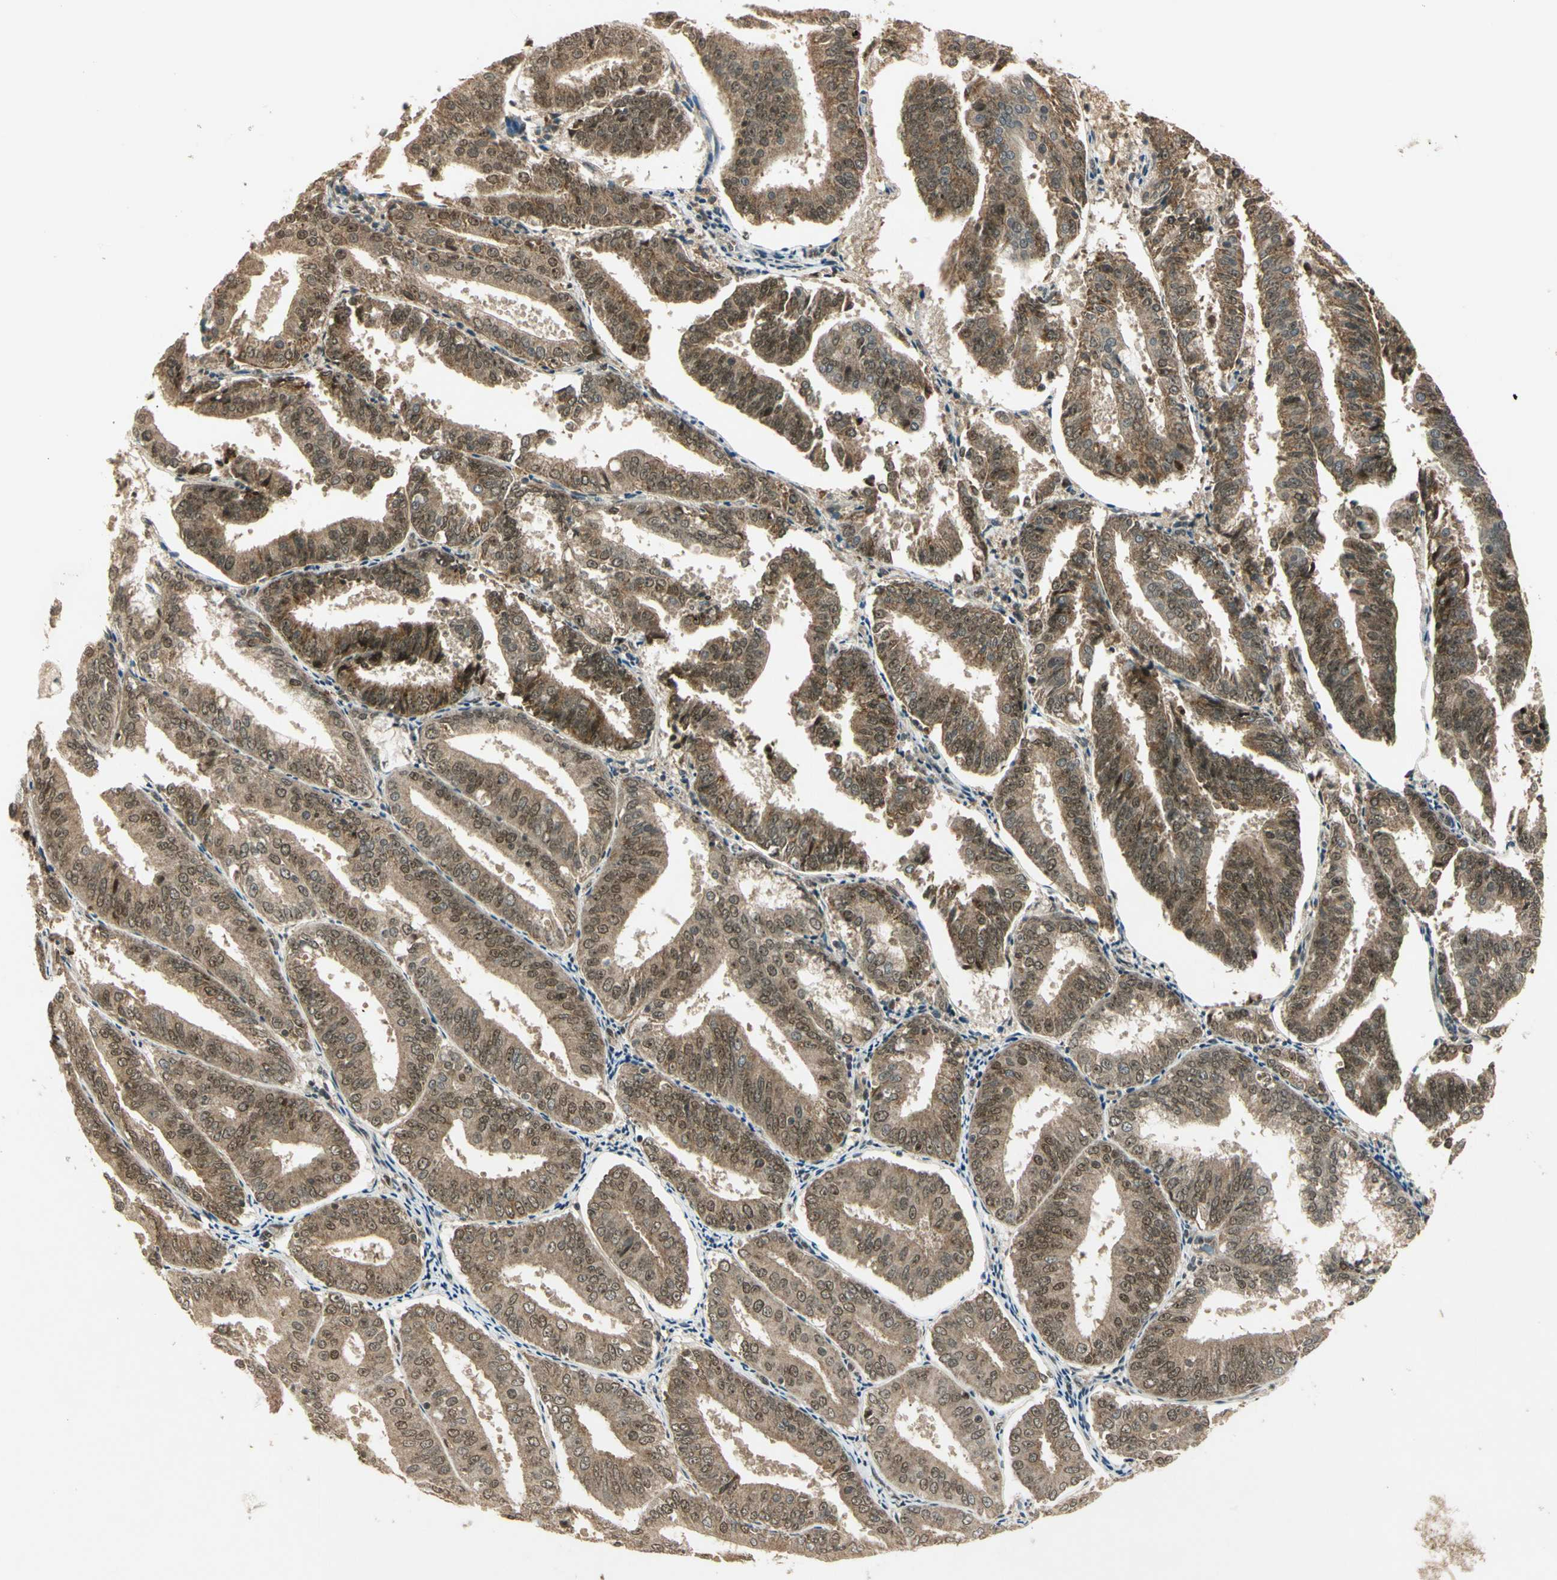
{"staining": {"intensity": "moderate", "quantity": ">75%", "location": "cytoplasmic/membranous,nuclear"}, "tissue": "endometrial cancer", "cell_type": "Tumor cells", "image_type": "cancer", "snomed": [{"axis": "morphology", "description": "Adenocarcinoma, NOS"}, {"axis": "topography", "description": "Endometrium"}], "caption": "Immunohistochemical staining of human endometrial adenocarcinoma reveals medium levels of moderate cytoplasmic/membranous and nuclear staining in approximately >75% of tumor cells. (DAB (3,3'-diaminobenzidine) IHC, brown staining for protein, blue staining for nuclei).", "gene": "ZNF135", "patient": {"sex": "female", "age": 63}}